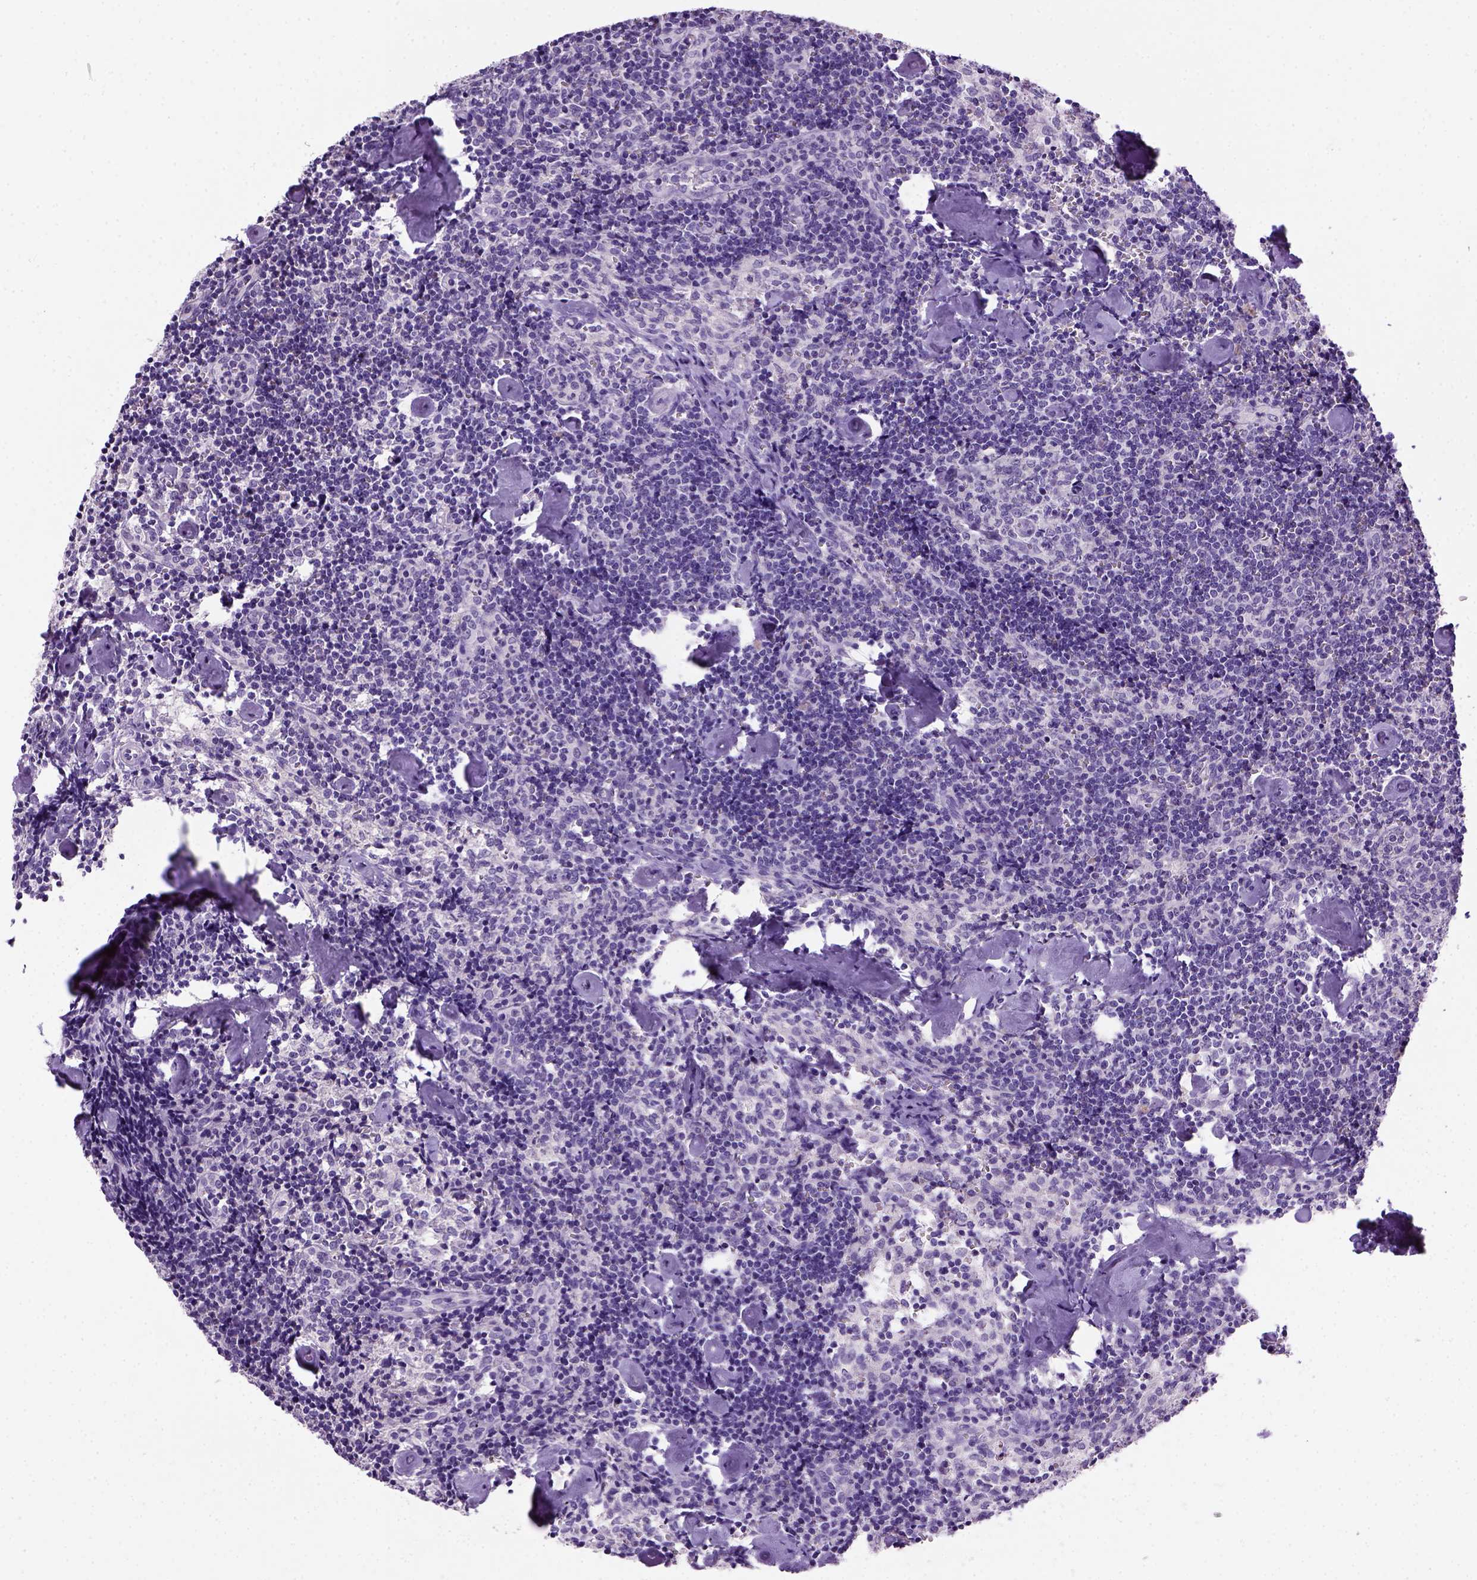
{"staining": {"intensity": "negative", "quantity": "none", "location": "none"}, "tissue": "lymph node", "cell_type": "Germinal center cells", "image_type": "normal", "snomed": [{"axis": "morphology", "description": "Normal tissue, NOS"}, {"axis": "topography", "description": "Lymph node"}], "caption": "Protein analysis of unremarkable lymph node reveals no significant expression in germinal center cells. The staining is performed using DAB (3,3'-diaminobenzidine) brown chromogen with nuclei counter-stained in using hematoxylin.", "gene": "CDH1", "patient": {"sex": "female", "age": 50}}